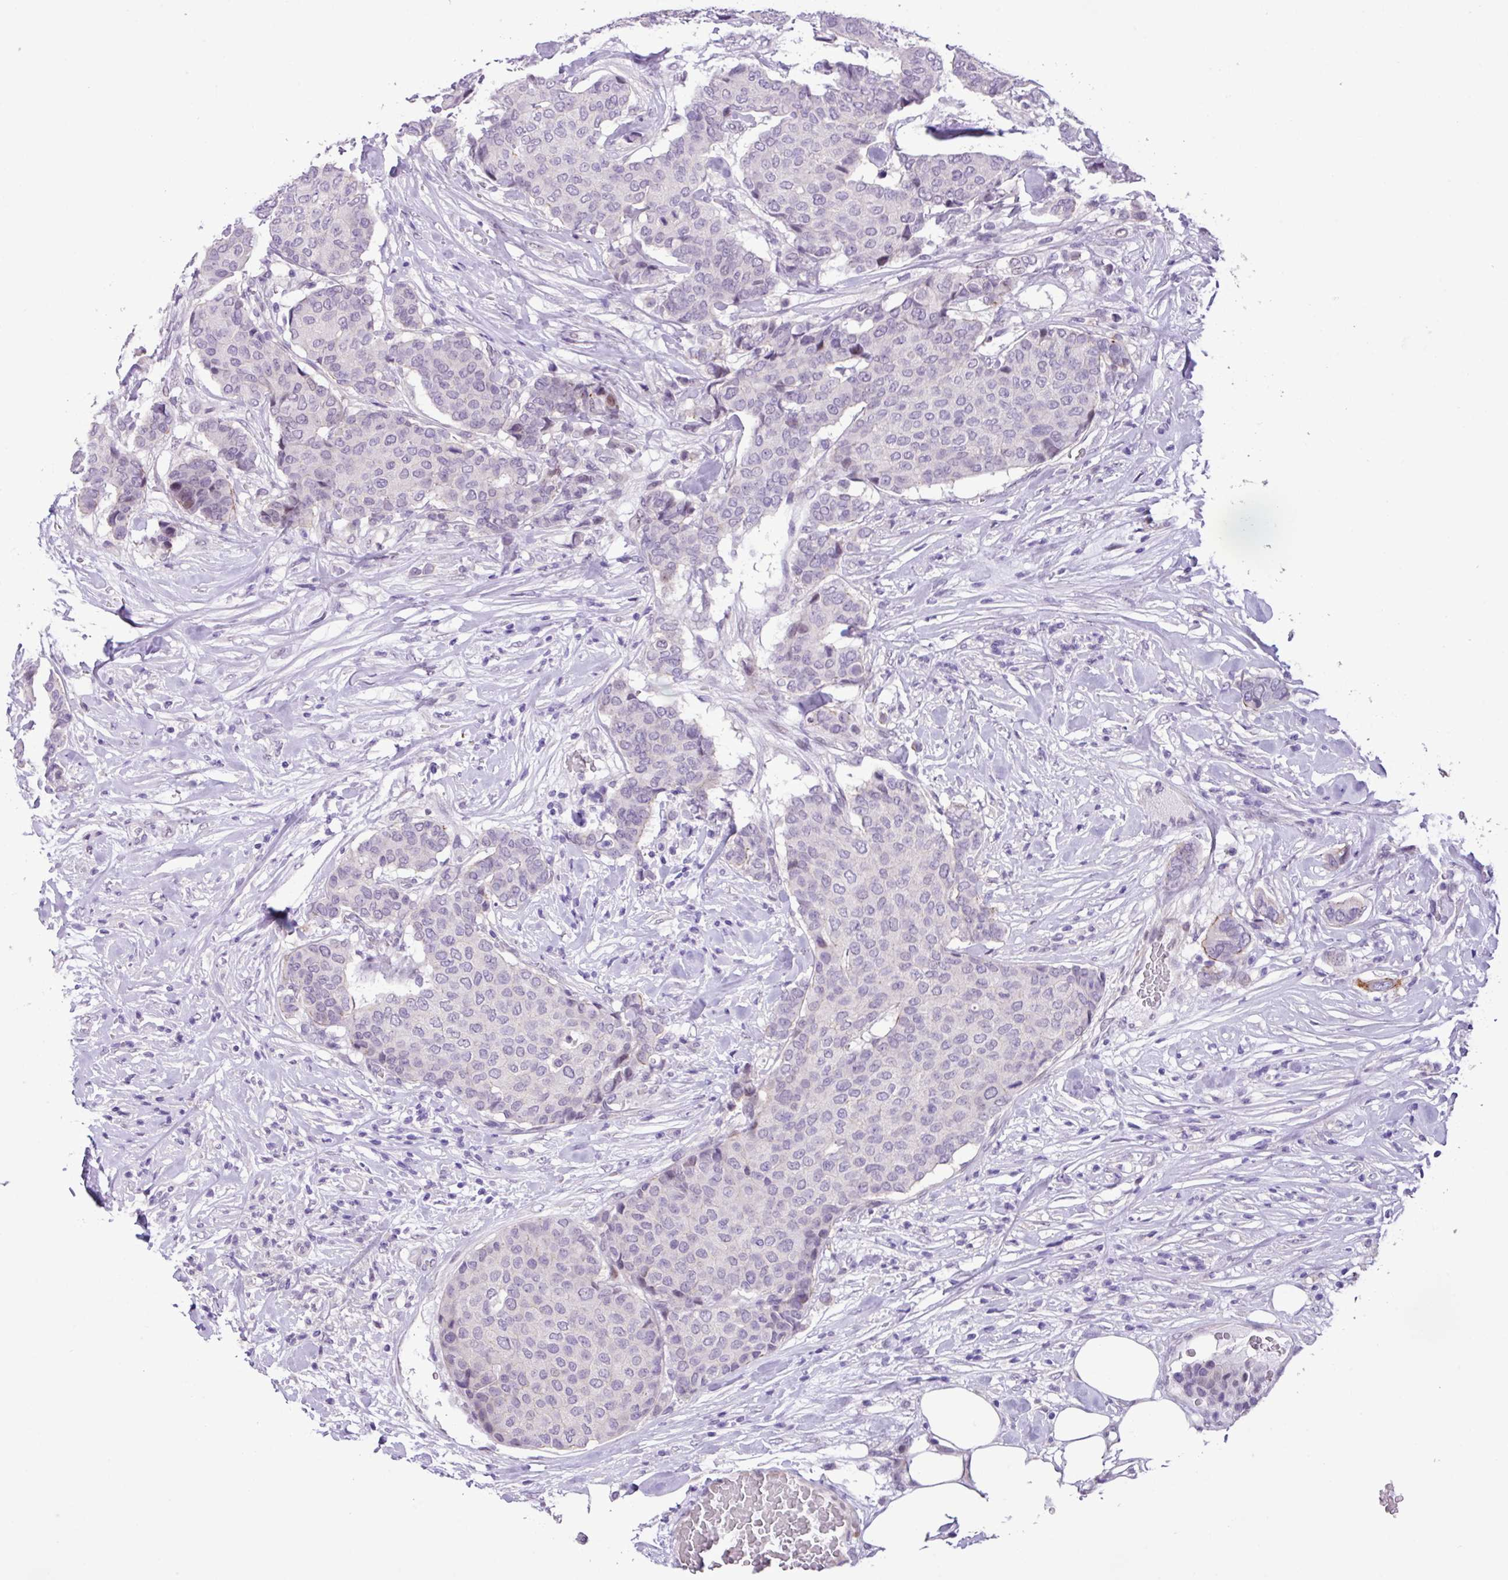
{"staining": {"intensity": "negative", "quantity": "none", "location": "none"}, "tissue": "breast cancer", "cell_type": "Tumor cells", "image_type": "cancer", "snomed": [{"axis": "morphology", "description": "Duct carcinoma"}, {"axis": "topography", "description": "Breast"}], "caption": "Breast cancer was stained to show a protein in brown. There is no significant positivity in tumor cells.", "gene": "YLPM1", "patient": {"sex": "female", "age": 75}}